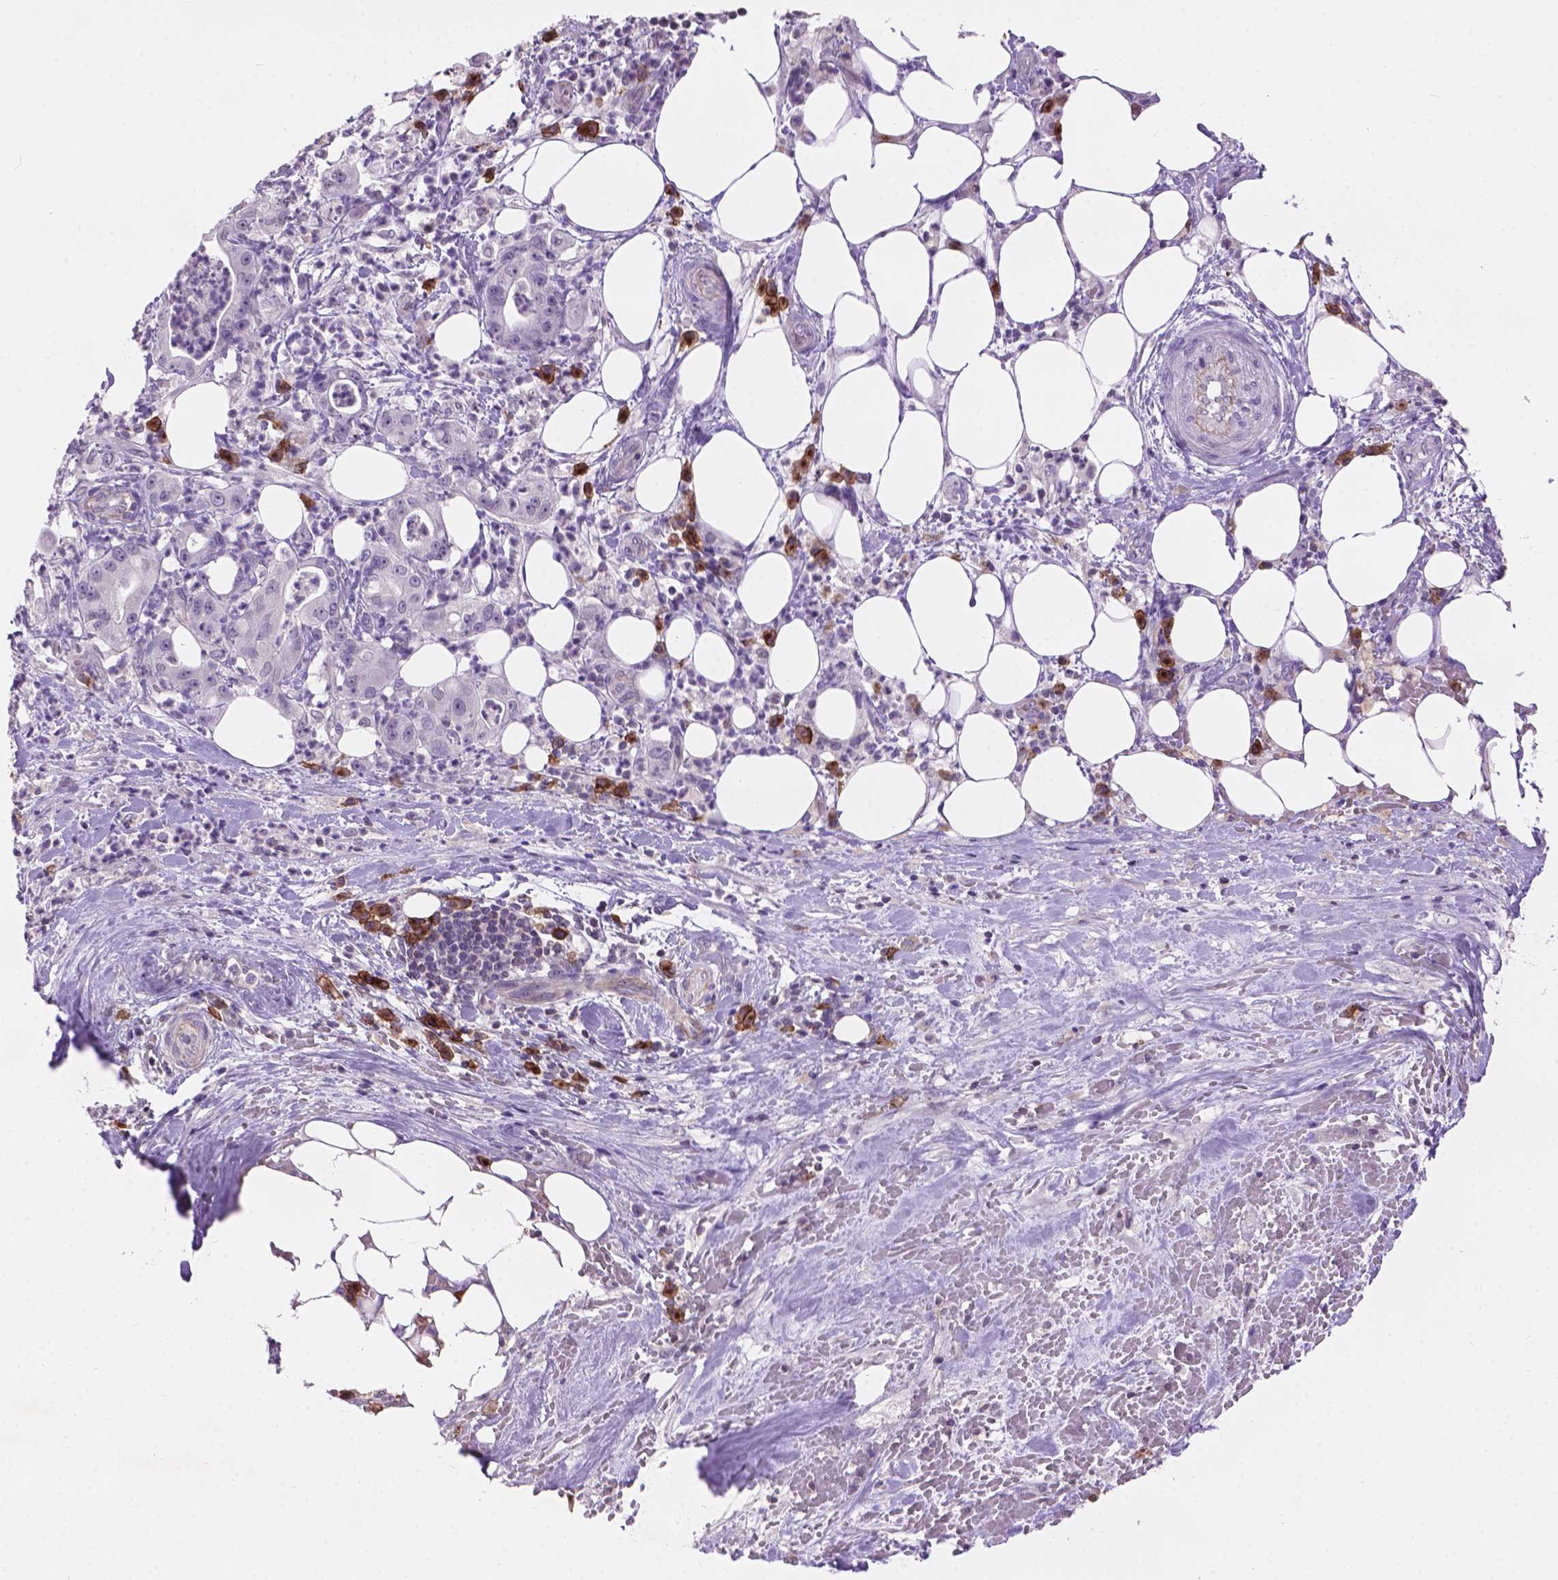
{"staining": {"intensity": "negative", "quantity": "none", "location": "none"}, "tissue": "pancreatic cancer", "cell_type": "Tumor cells", "image_type": "cancer", "snomed": [{"axis": "morphology", "description": "Adenocarcinoma, NOS"}, {"axis": "topography", "description": "Pancreas"}], "caption": "Immunohistochemistry (IHC) photomicrograph of neoplastic tissue: pancreatic adenocarcinoma stained with DAB demonstrates no significant protein expression in tumor cells.", "gene": "TMEM184A", "patient": {"sex": "male", "age": 71}}